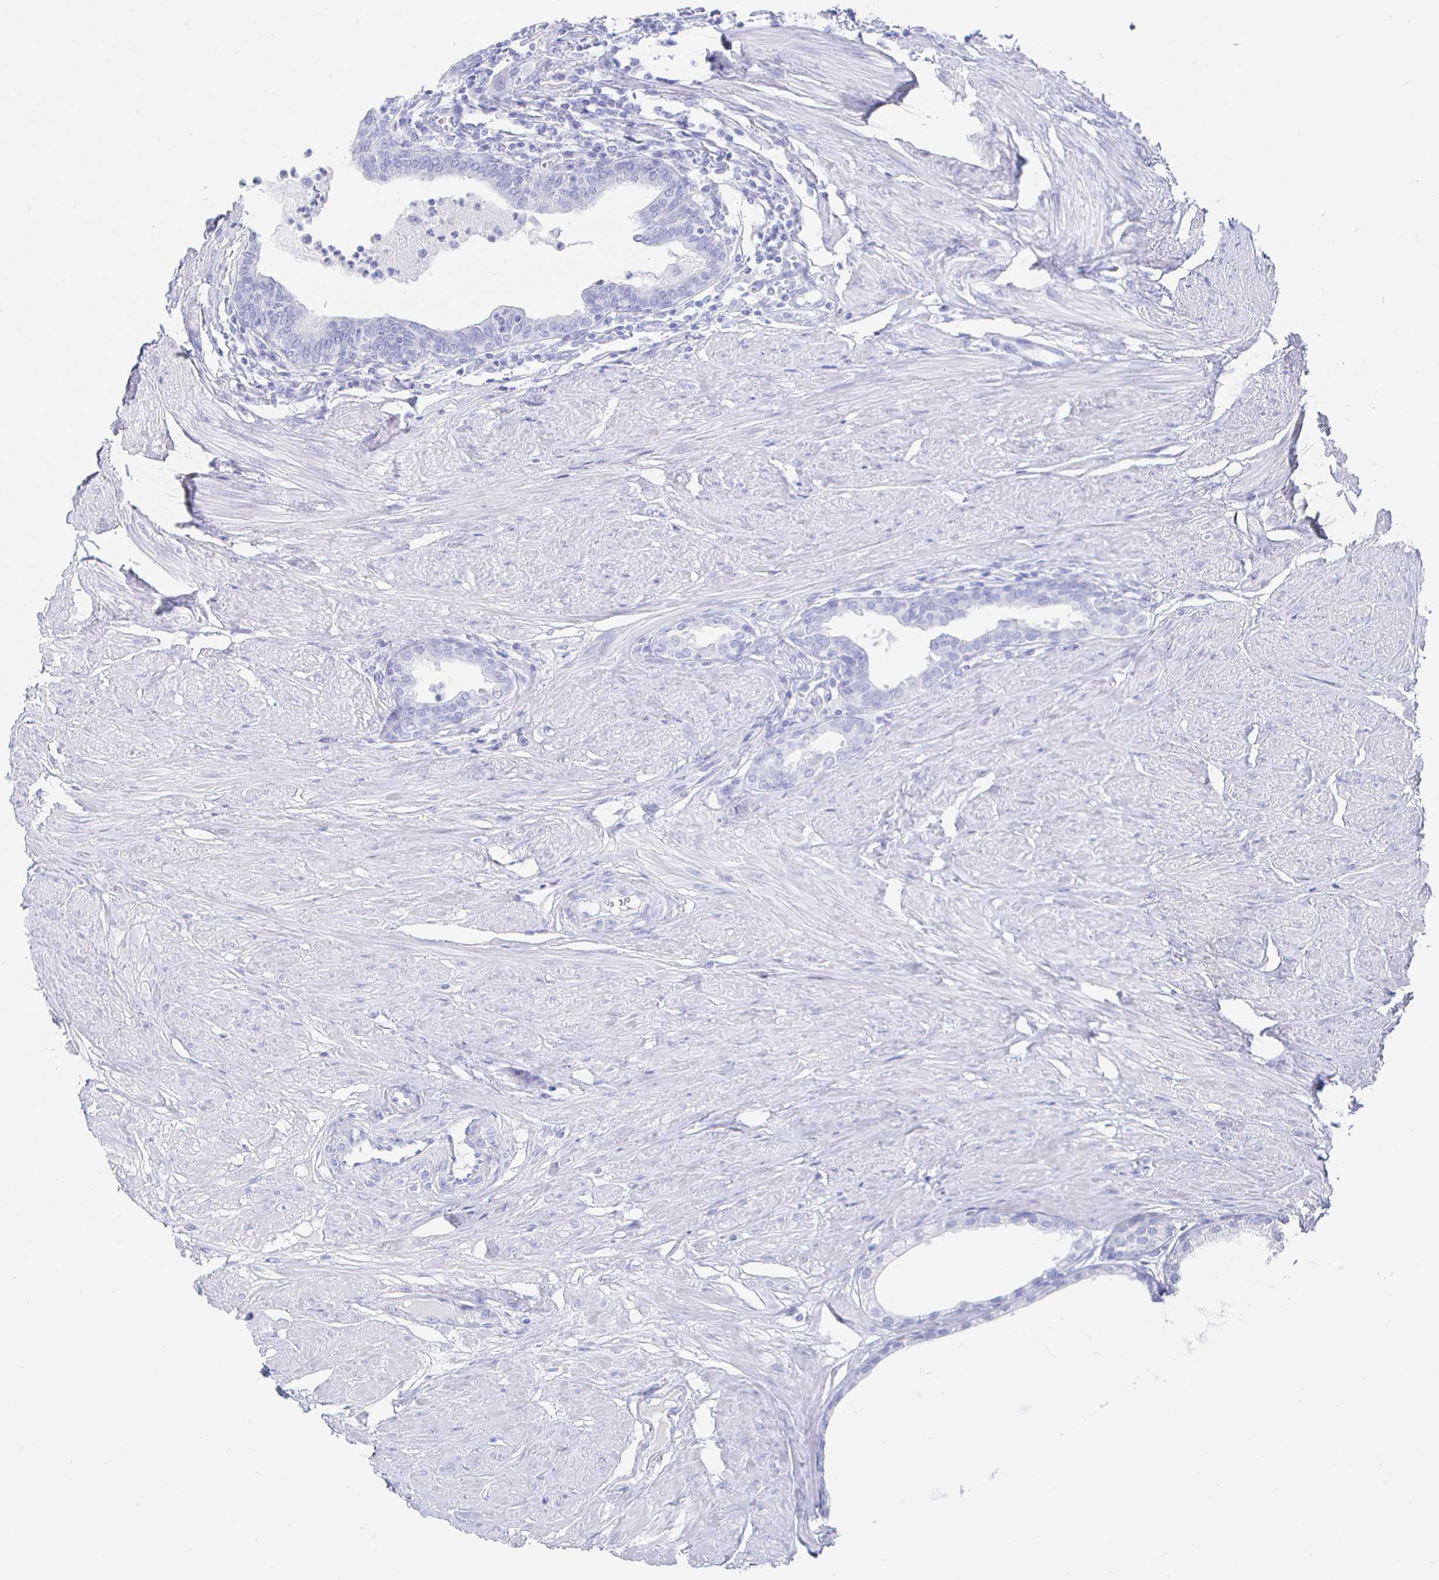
{"staining": {"intensity": "negative", "quantity": "none", "location": "none"}, "tissue": "prostate", "cell_type": "Glandular cells", "image_type": "normal", "snomed": [{"axis": "morphology", "description": "Normal tissue, NOS"}, {"axis": "topography", "description": "Prostate"}, {"axis": "topography", "description": "Peripheral nerve tissue"}], "caption": "This image is of benign prostate stained with IHC to label a protein in brown with the nuclei are counter-stained blue. There is no staining in glandular cells.", "gene": "CLCA1", "patient": {"sex": "male", "age": 55}}